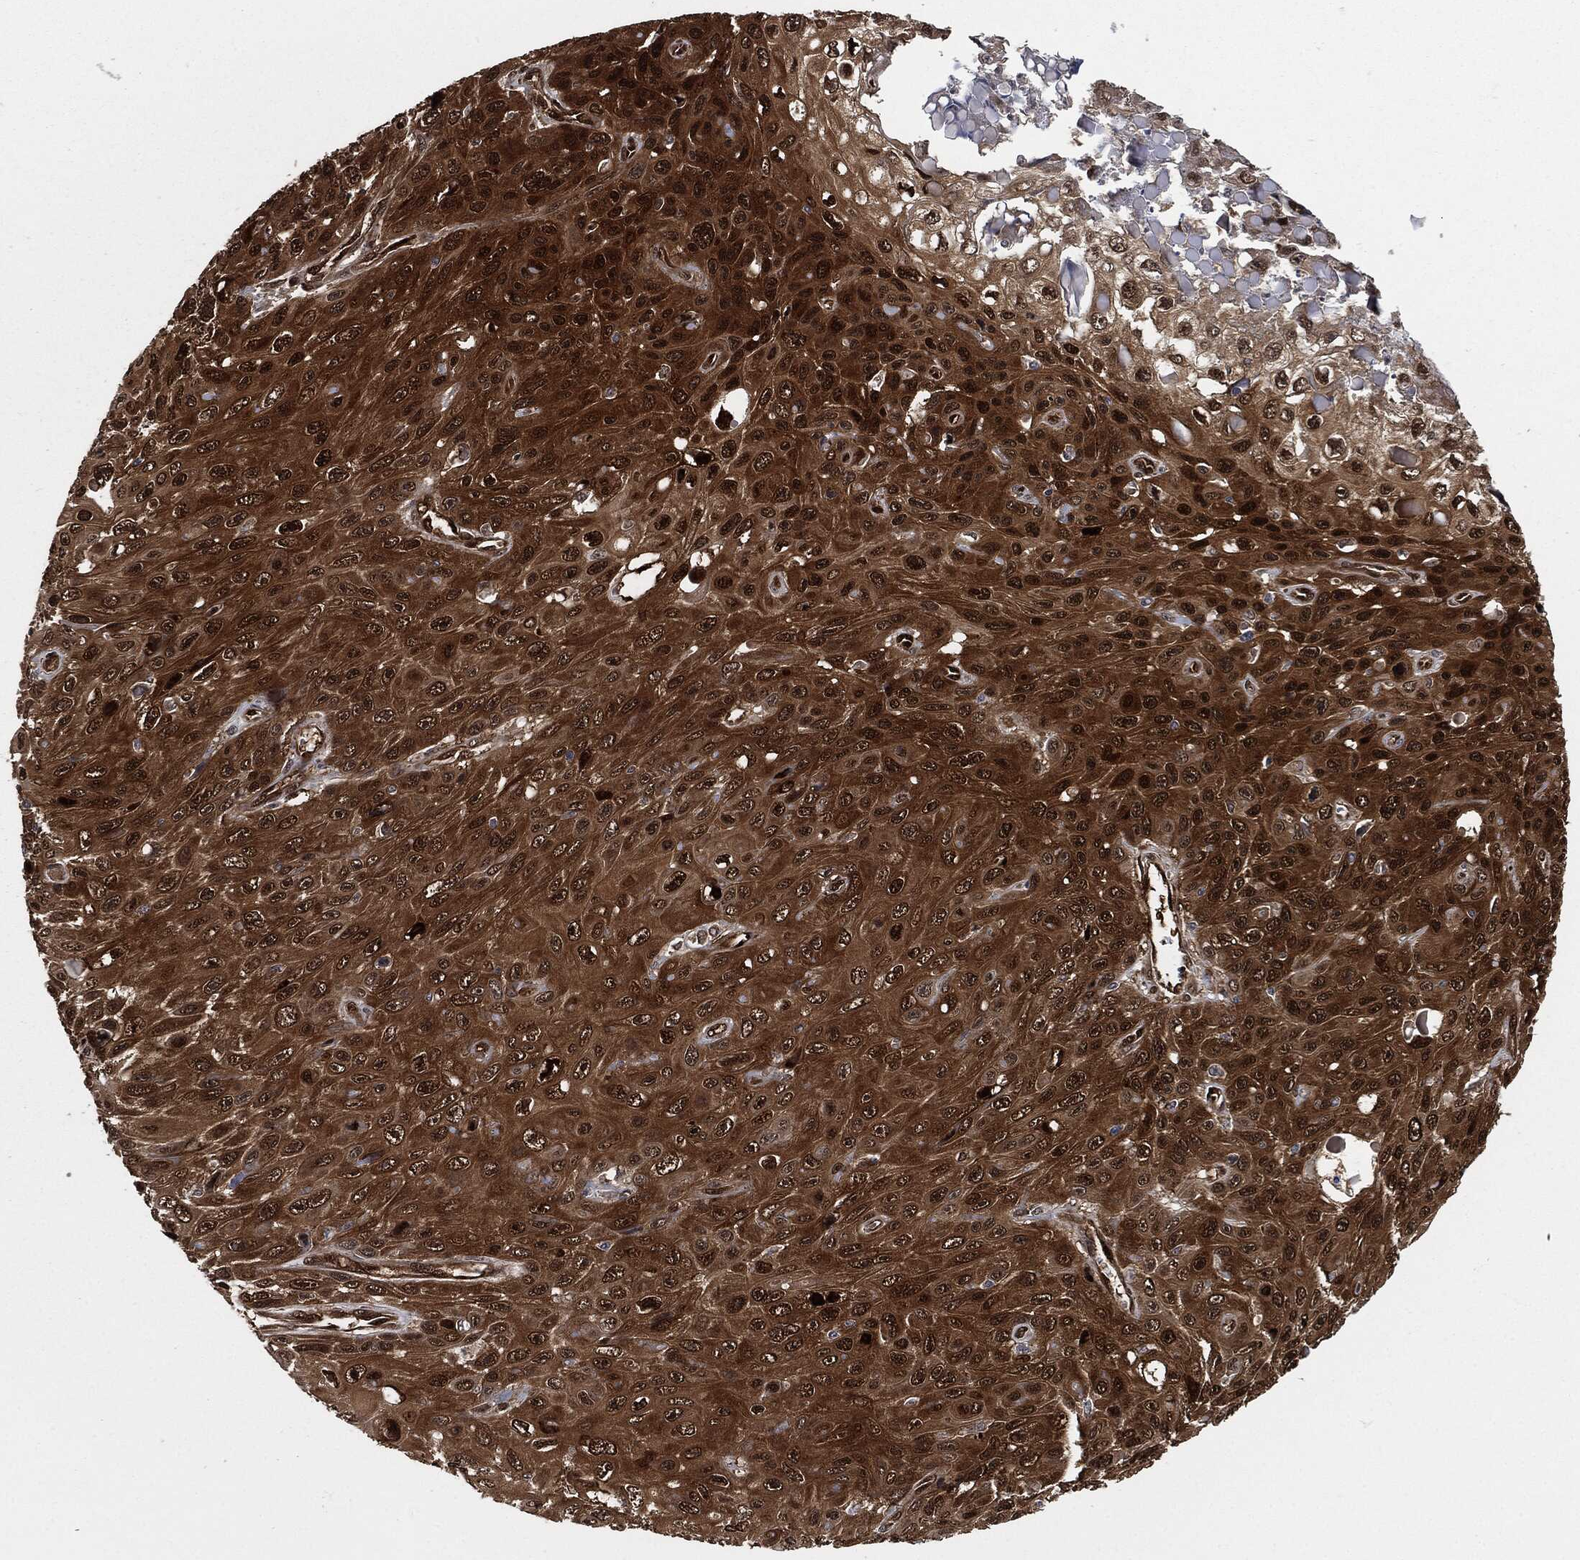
{"staining": {"intensity": "strong", "quantity": "25%-75%", "location": "cytoplasmic/membranous,nuclear"}, "tissue": "skin cancer", "cell_type": "Tumor cells", "image_type": "cancer", "snomed": [{"axis": "morphology", "description": "Squamous cell carcinoma, NOS"}, {"axis": "topography", "description": "Skin"}], "caption": "The photomicrograph exhibits immunohistochemical staining of skin cancer (squamous cell carcinoma). There is strong cytoplasmic/membranous and nuclear expression is appreciated in about 25%-75% of tumor cells.", "gene": "DCTN1", "patient": {"sex": "male", "age": 82}}